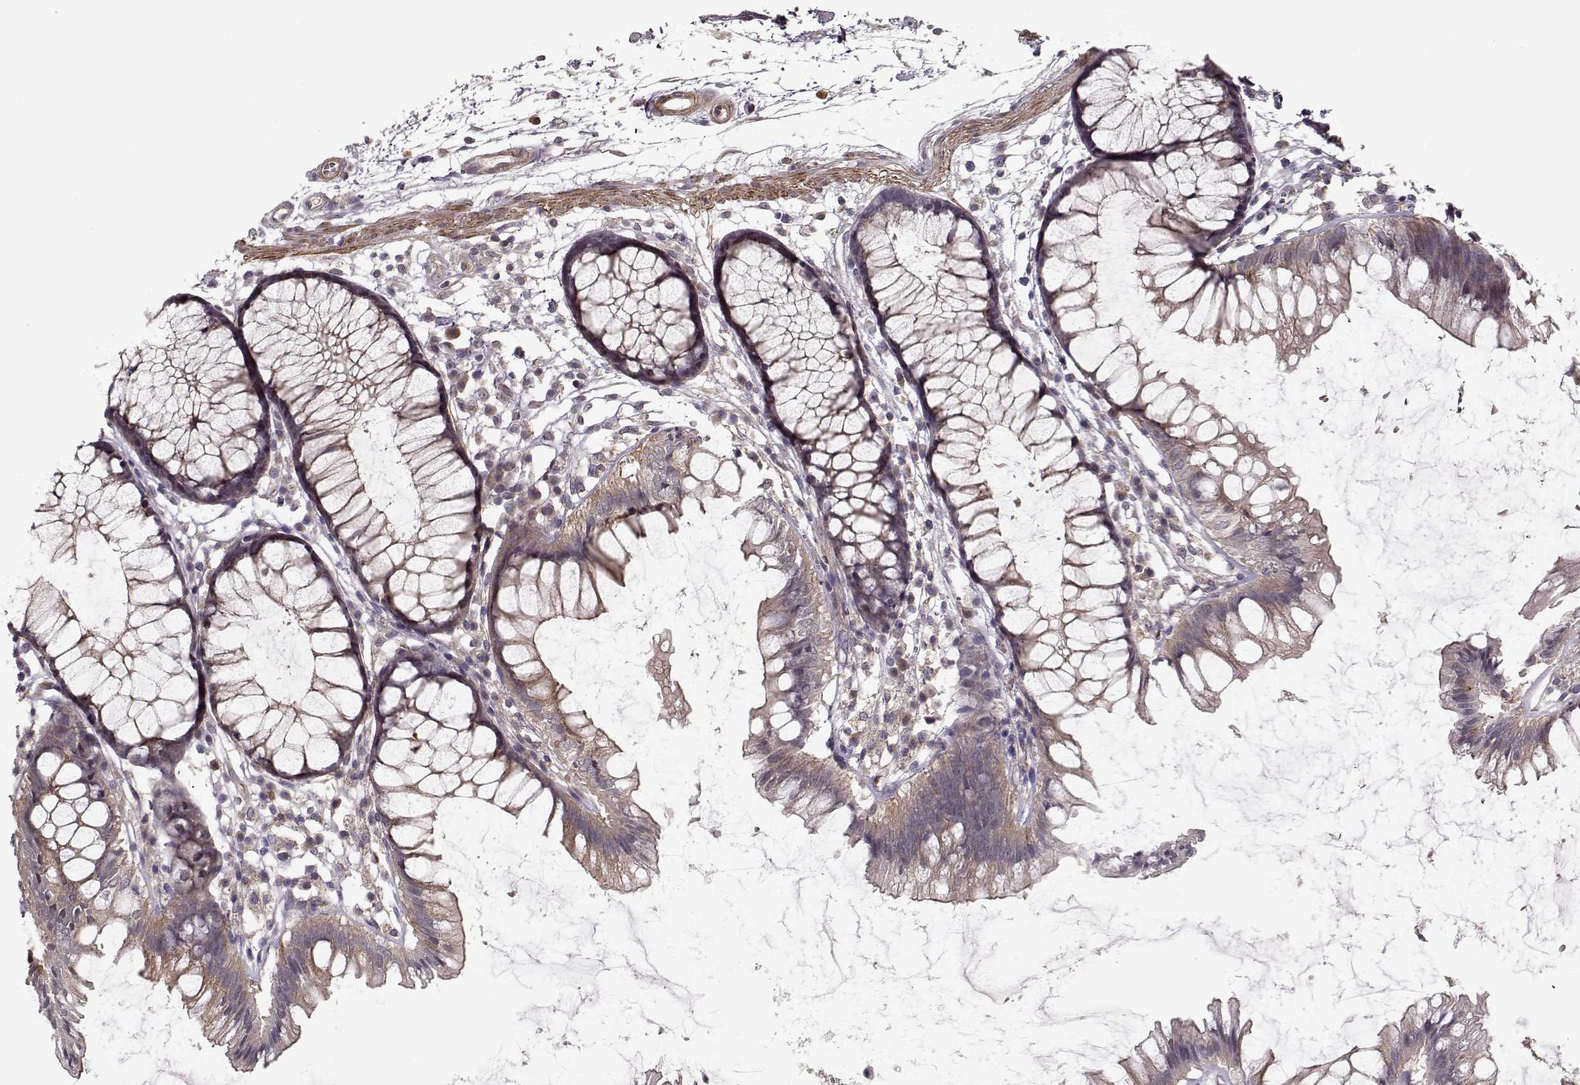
{"staining": {"intensity": "negative", "quantity": "none", "location": "none"}, "tissue": "colon", "cell_type": "Endothelial cells", "image_type": "normal", "snomed": [{"axis": "morphology", "description": "Normal tissue, NOS"}, {"axis": "morphology", "description": "Adenocarcinoma, NOS"}, {"axis": "topography", "description": "Colon"}], "caption": "Micrograph shows no significant protein staining in endothelial cells of benign colon. (Stains: DAB (3,3'-diaminobenzidine) IHC with hematoxylin counter stain, Microscopy: brightfield microscopy at high magnification).", "gene": "SLAIN2", "patient": {"sex": "male", "age": 65}}